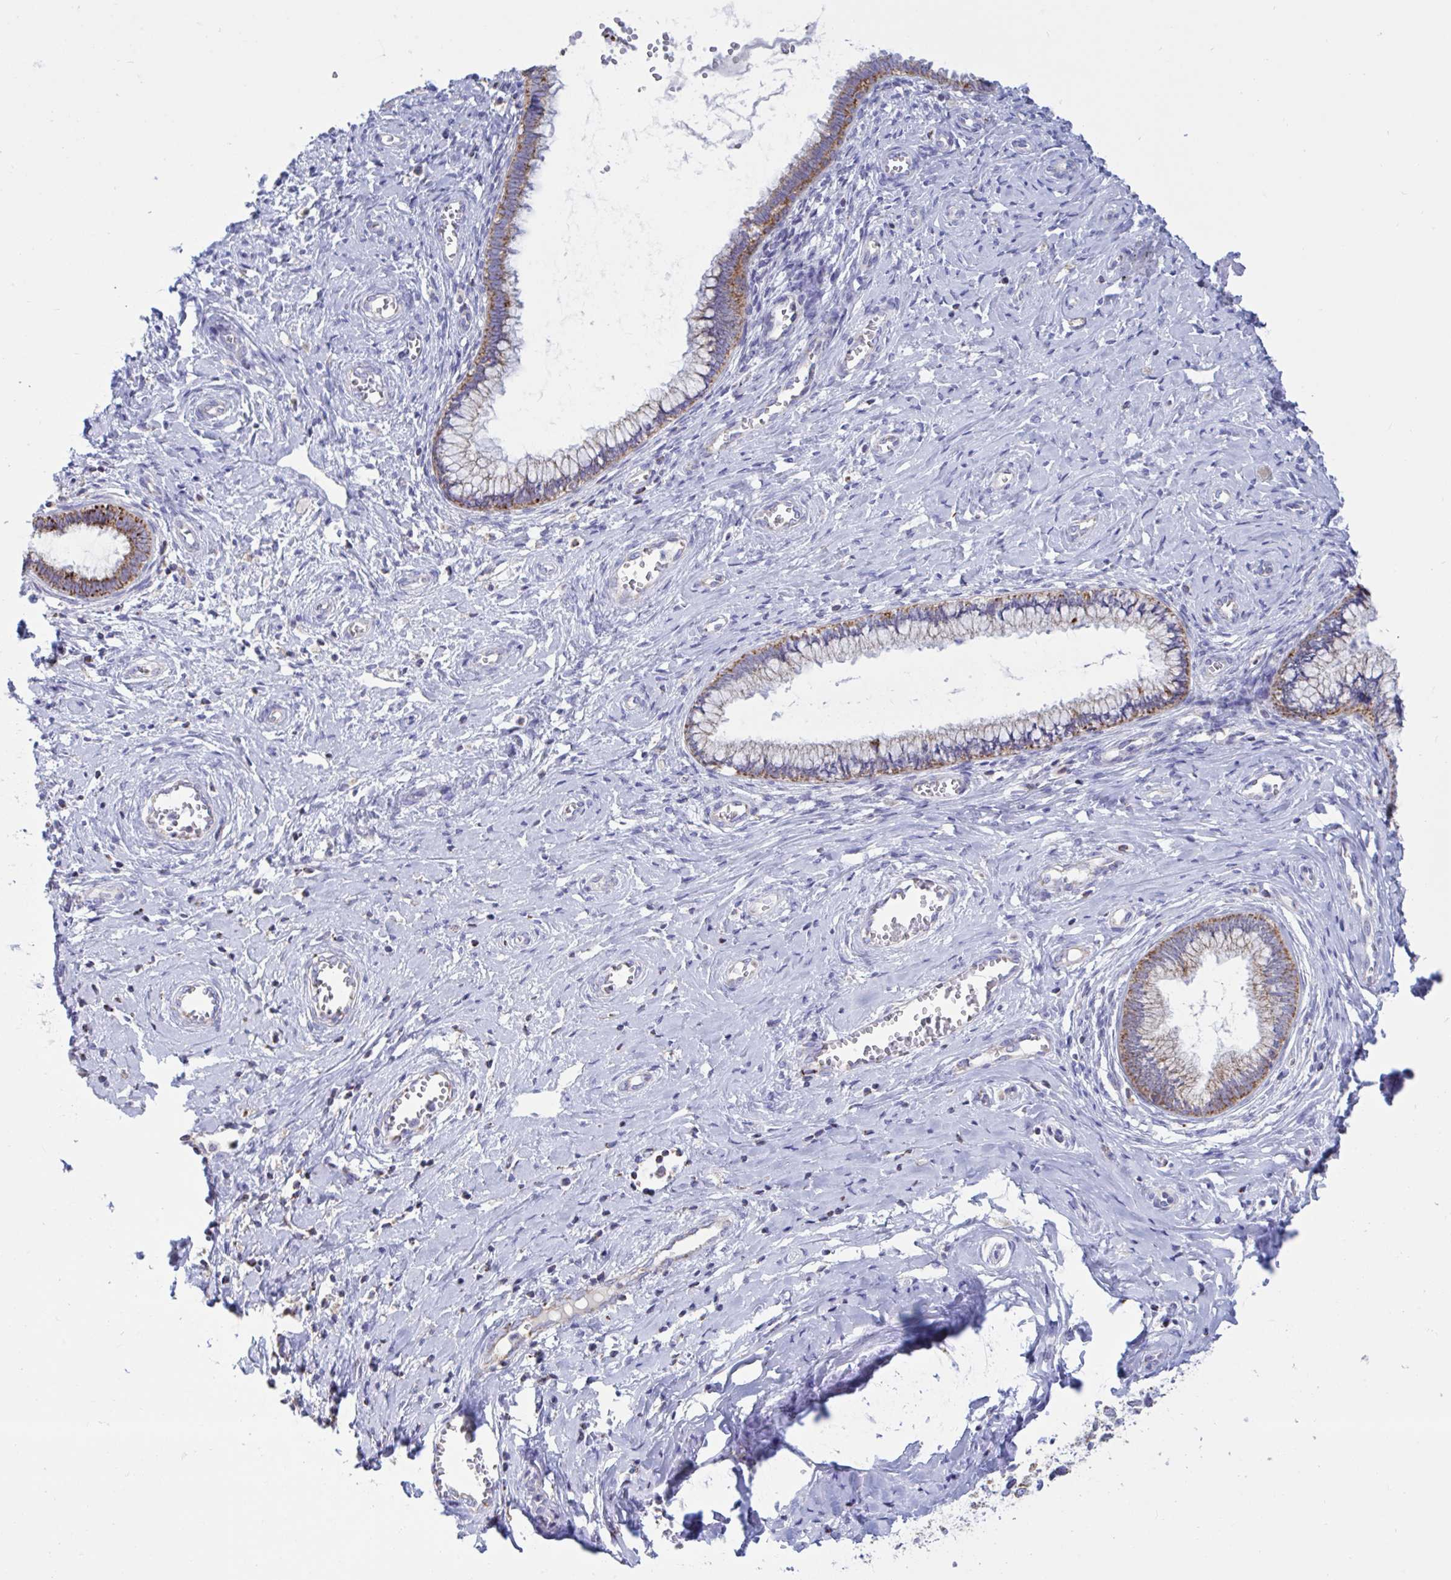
{"staining": {"intensity": "moderate", "quantity": "25%-75%", "location": "cytoplasmic/membranous"}, "tissue": "cervical cancer", "cell_type": "Tumor cells", "image_type": "cancer", "snomed": [{"axis": "morphology", "description": "Squamous cell carcinoma, NOS"}, {"axis": "topography", "description": "Cervix"}], "caption": "Immunohistochemical staining of cervical squamous cell carcinoma reveals moderate cytoplasmic/membranous protein positivity in about 25%-75% of tumor cells. (brown staining indicates protein expression, while blue staining denotes nuclei).", "gene": "HSPE1", "patient": {"sex": "female", "age": 44}}